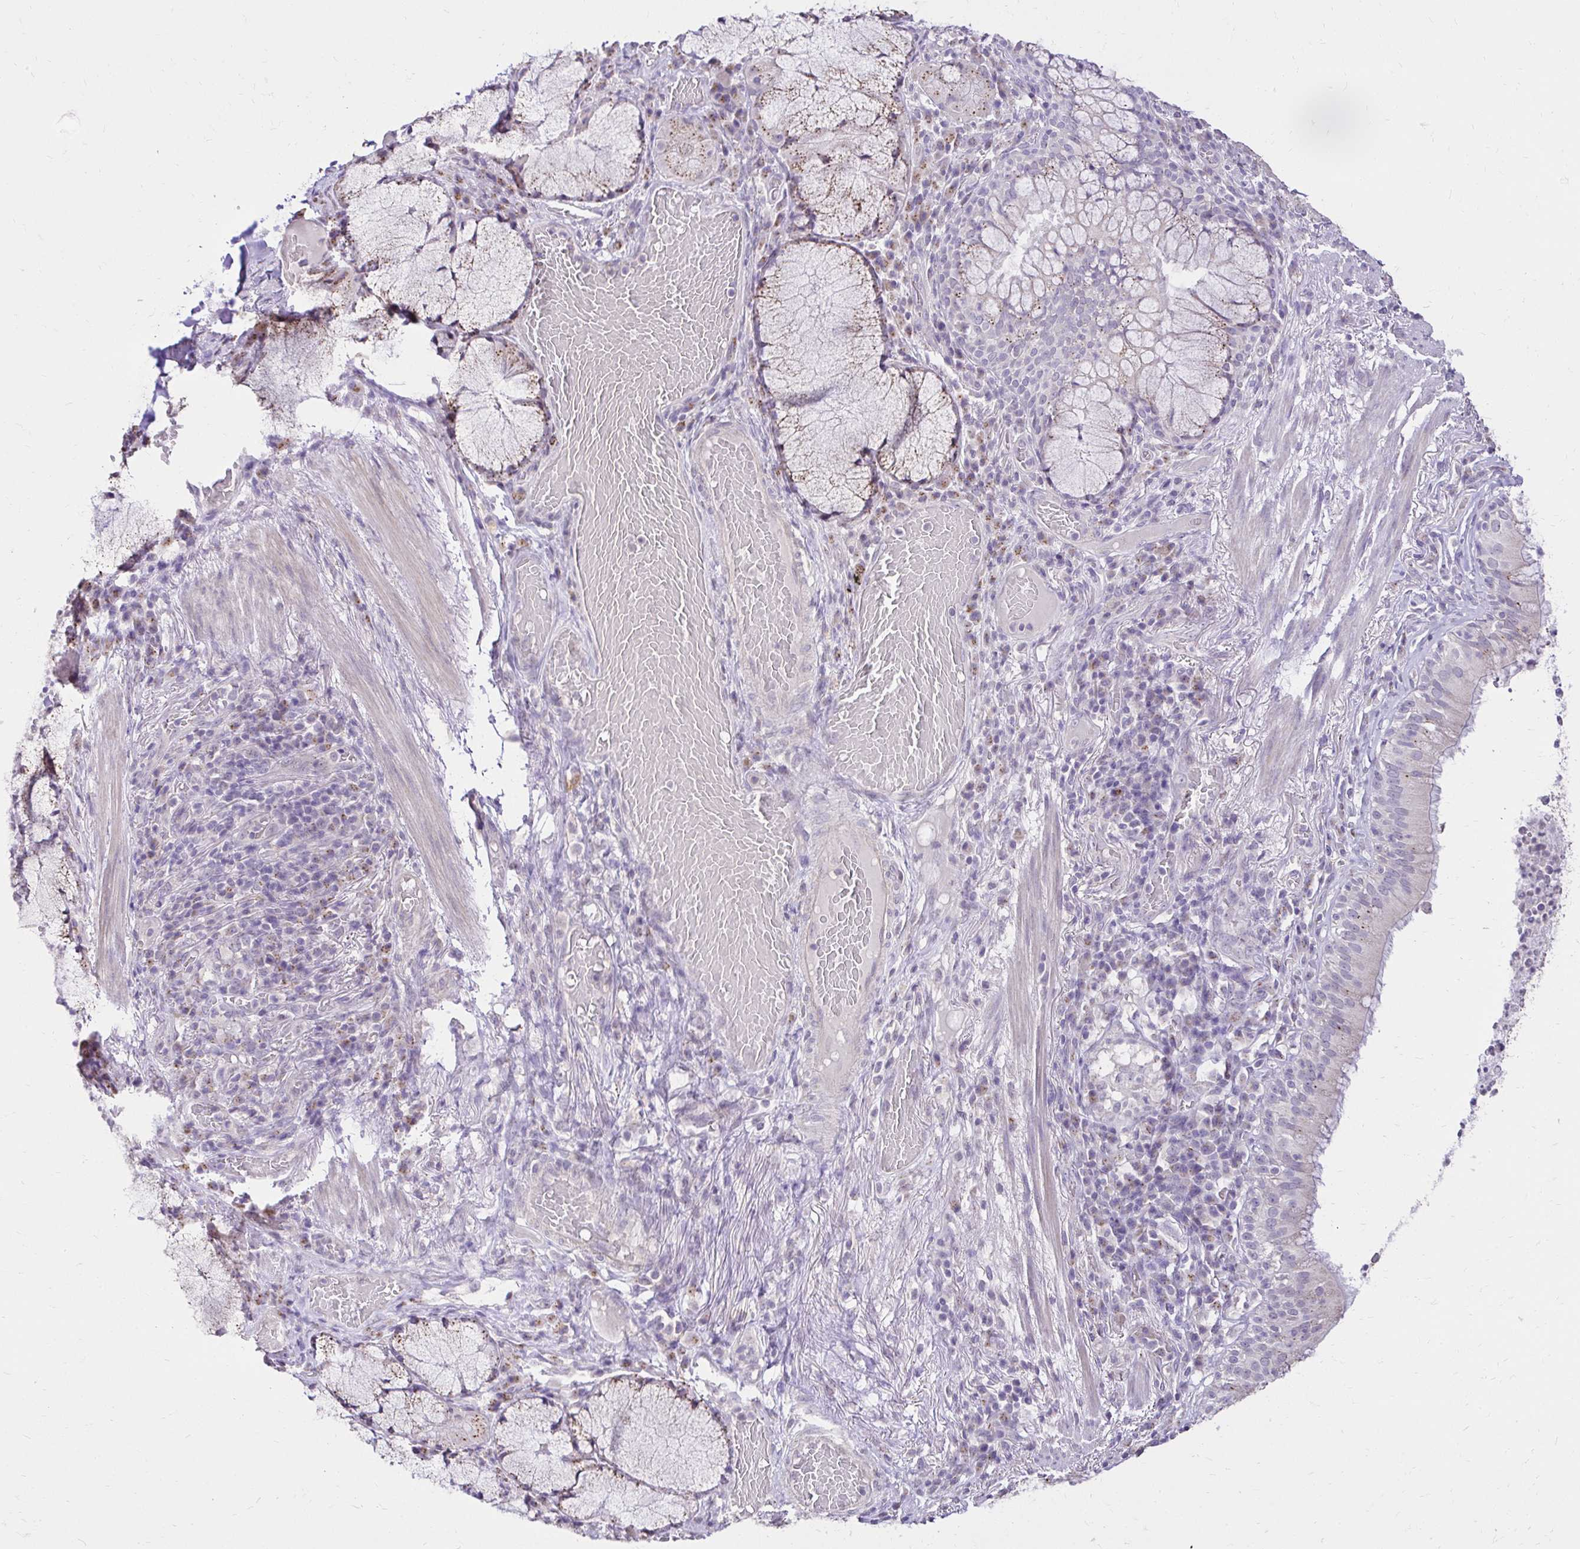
{"staining": {"intensity": "negative", "quantity": "none", "location": "none"}, "tissue": "bronchus", "cell_type": "Respiratory epithelial cells", "image_type": "normal", "snomed": [{"axis": "morphology", "description": "Normal tissue, NOS"}, {"axis": "topography", "description": "Lymph node"}, {"axis": "topography", "description": "Bronchus"}], "caption": "Benign bronchus was stained to show a protein in brown. There is no significant expression in respiratory epithelial cells.", "gene": "KIAA1210", "patient": {"sex": "male", "age": 56}}